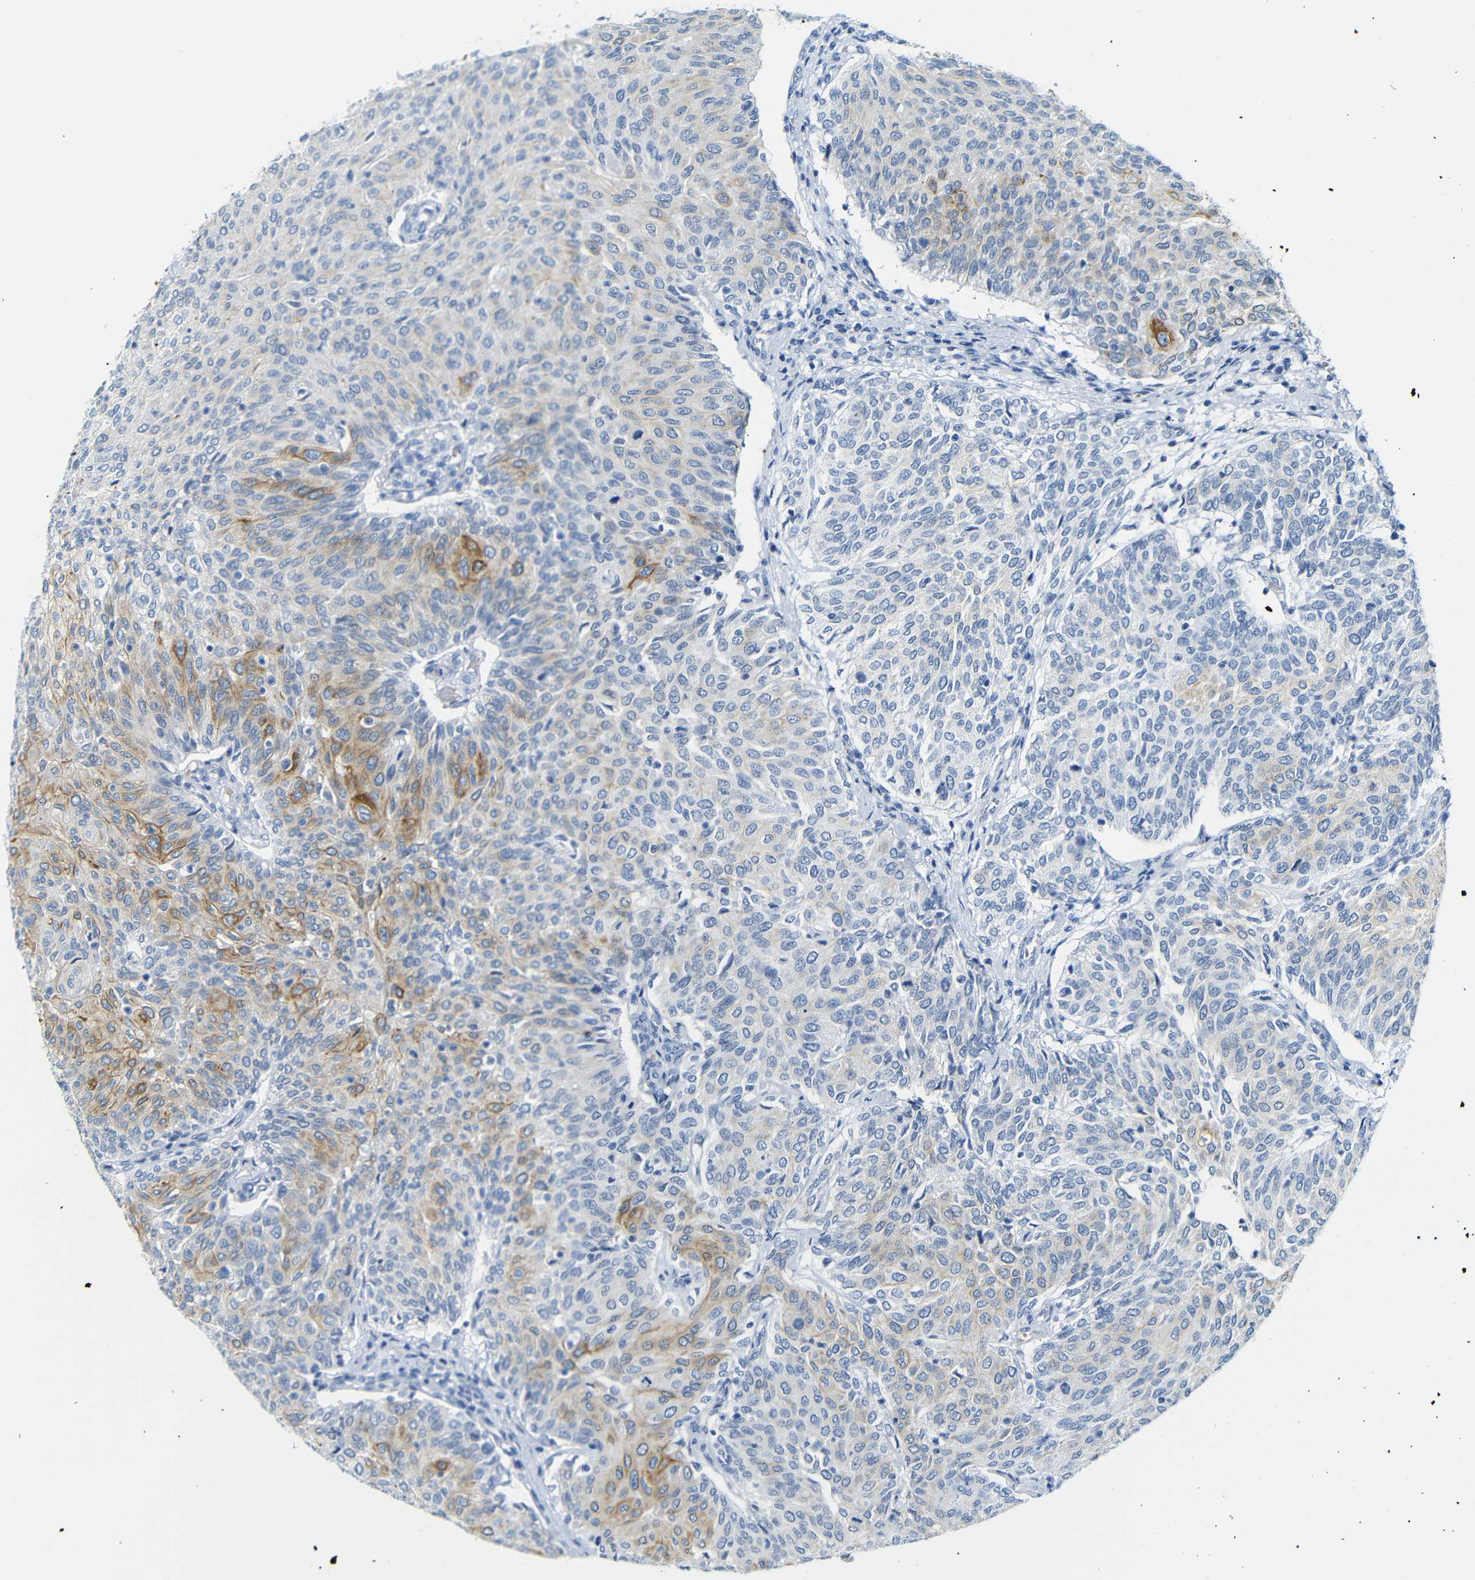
{"staining": {"intensity": "moderate", "quantity": "<25%", "location": "cytoplasmic/membranous"}, "tissue": "urothelial cancer", "cell_type": "Tumor cells", "image_type": "cancer", "snomed": [{"axis": "morphology", "description": "Urothelial carcinoma, Low grade"}, {"axis": "topography", "description": "Urinary bladder"}], "caption": "Immunohistochemistry (IHC) micrograph of neoplastic tissue: urothelial cancer stained using IHC shows low levels of moderate protein expression localized specifically in the cytoplasmic/membranous of tumor cells, appearing as a cytoplasmic/membranous brown color.", "gene": "DYNAP", "patient": {"sex": "female", "age": 79}}